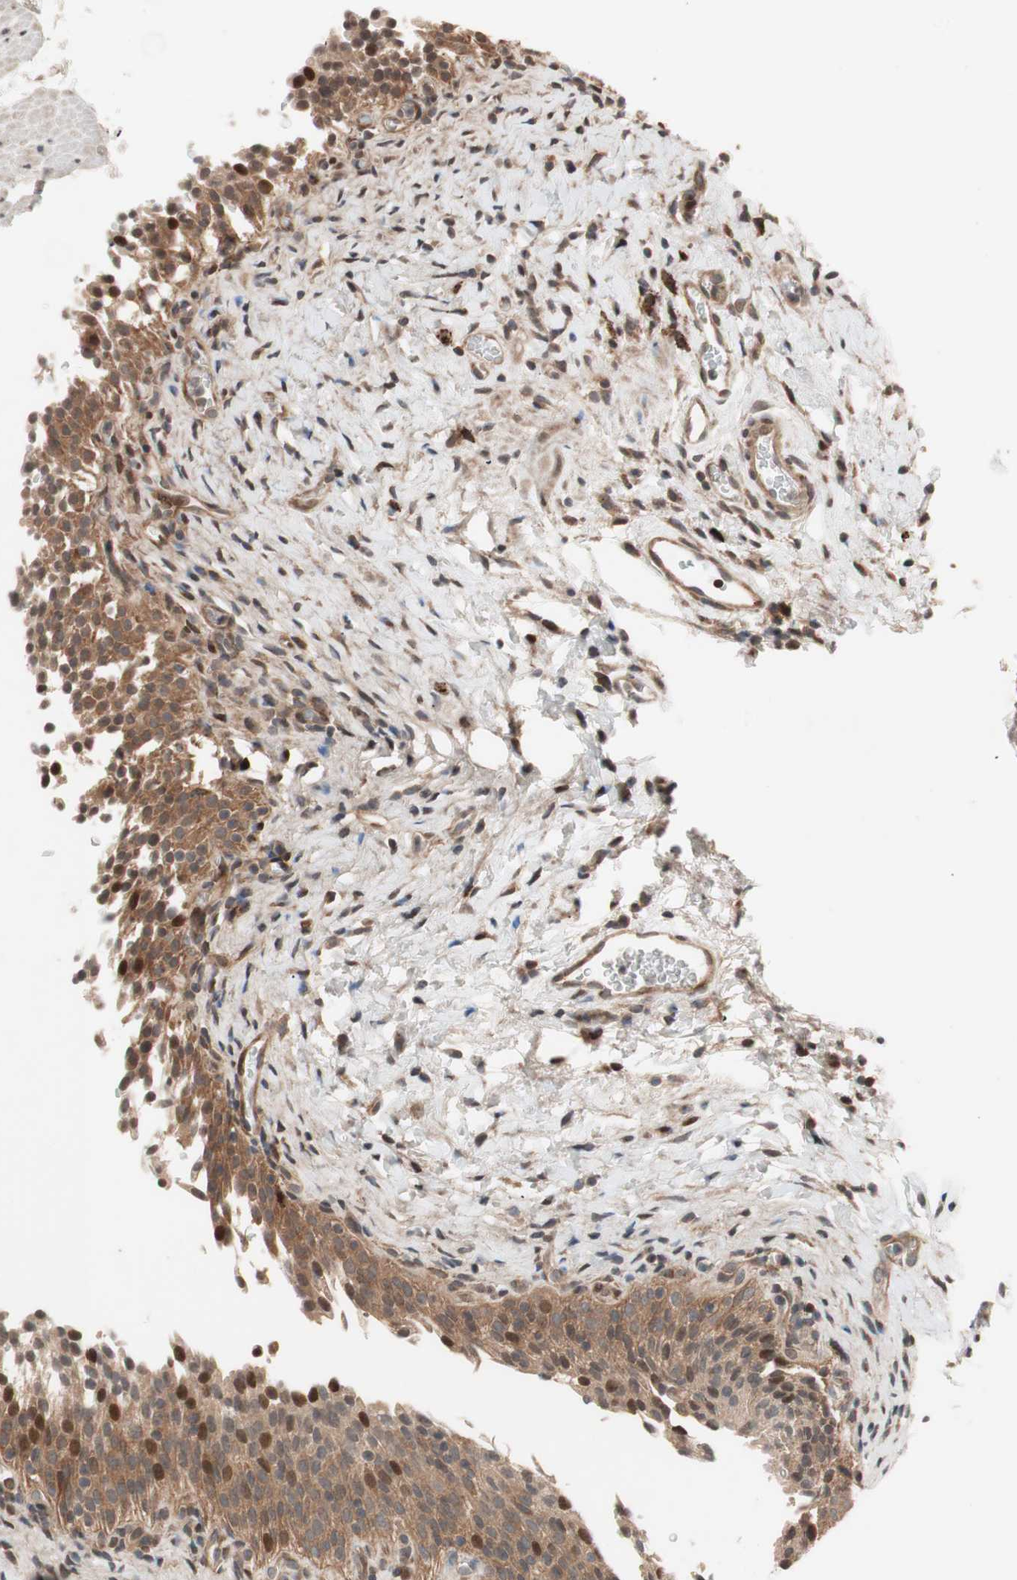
{"staining": {"intensity": "moderate", "quantity": ">75%", "location": "cytoplasmic/membranous,nuclear"}, "tissue": "urinary bladder", "cell_type": "Urothelial cells", "image_type": "normal", "snomed": [{"axis": "morphology", "description": "Normal tissue, NOS"}, {"axis": "topography", "description": "Urinary bladder"}], "caption": "A brown stain labels moderate cytoplasmic/membranous,nuclear positivity of a protein in urothelial cells of normal human urinary bladder.", "gene": "NF2", "patient": {"sex": "male", "age": 51}}